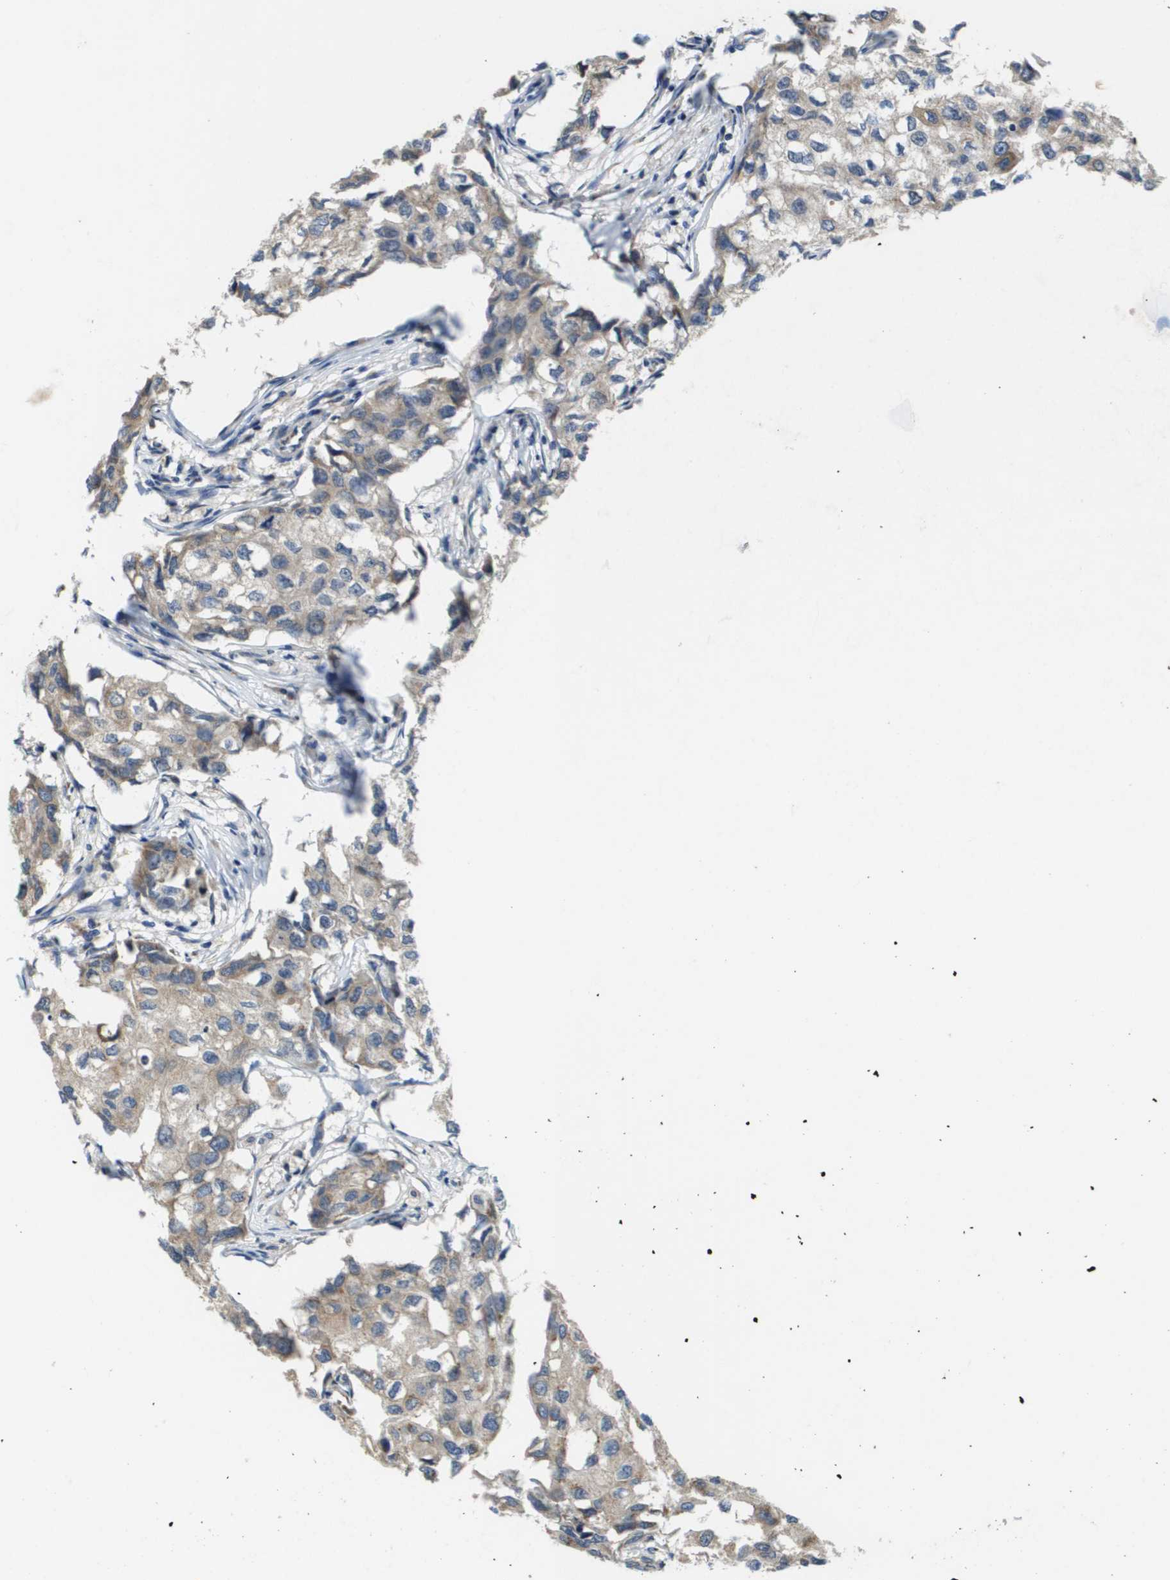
{"staining": {"intensity": "weak", "quantity": ">75%", "location": "cytoplasmic/membranous"}, "tissue": "breast cancer", "cell_type": "Tumor cells", "image_type": "cancer", "snomed": [{"axis": "morphology", "description": "Duct carcinoma"}, {"axis": "topography", "description": "Breast"}], "caption": "Protein staining by immunohistochemistry reveals weak cytoplasmic/membranous staining in approximately >75% of tumor cells in breast cancer.", "gene": "PCK1", "patient": {"sex": "female", "age": 27}}